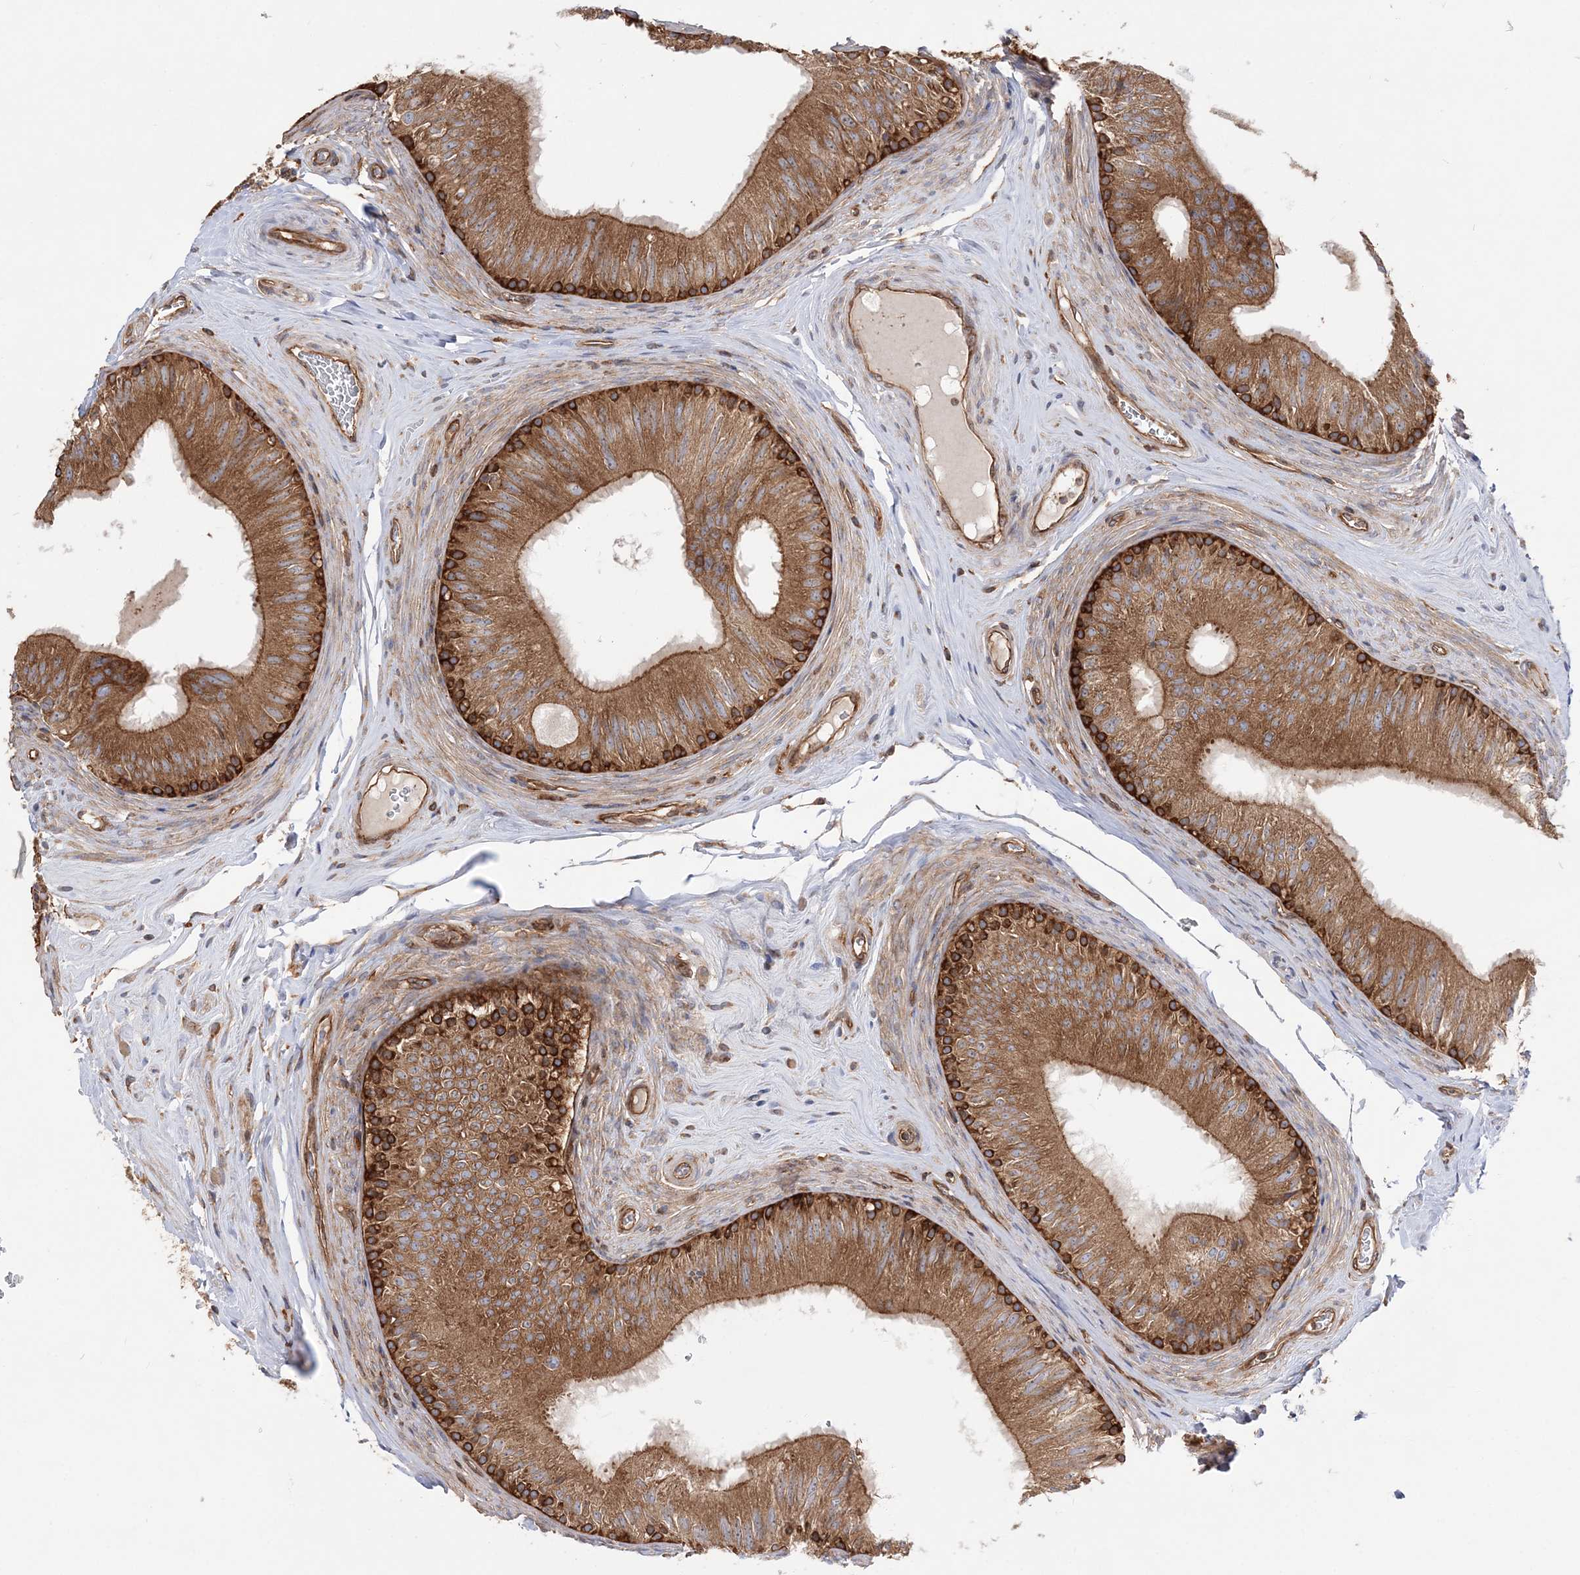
{"staining": {"intensity": "strong", "quantity": ">75%", "location": "cytoplasmic/membranous"}, "tissue": "epididymis", "cell_type": "Glandular cells", "image_type": "normal", "snomed": [{"axis": "morphology", "description": "Normal tissue, NOS"}, {"axis": "topography", "description": "Epididymis"}], "caption": "Glandular cells display high levels of strong cytoplasmic/membranous expression in approximately >75% of cells in normal epididymis.", "gene": "TBC1D5", "patient": {"sex": "male", "age": 46}}